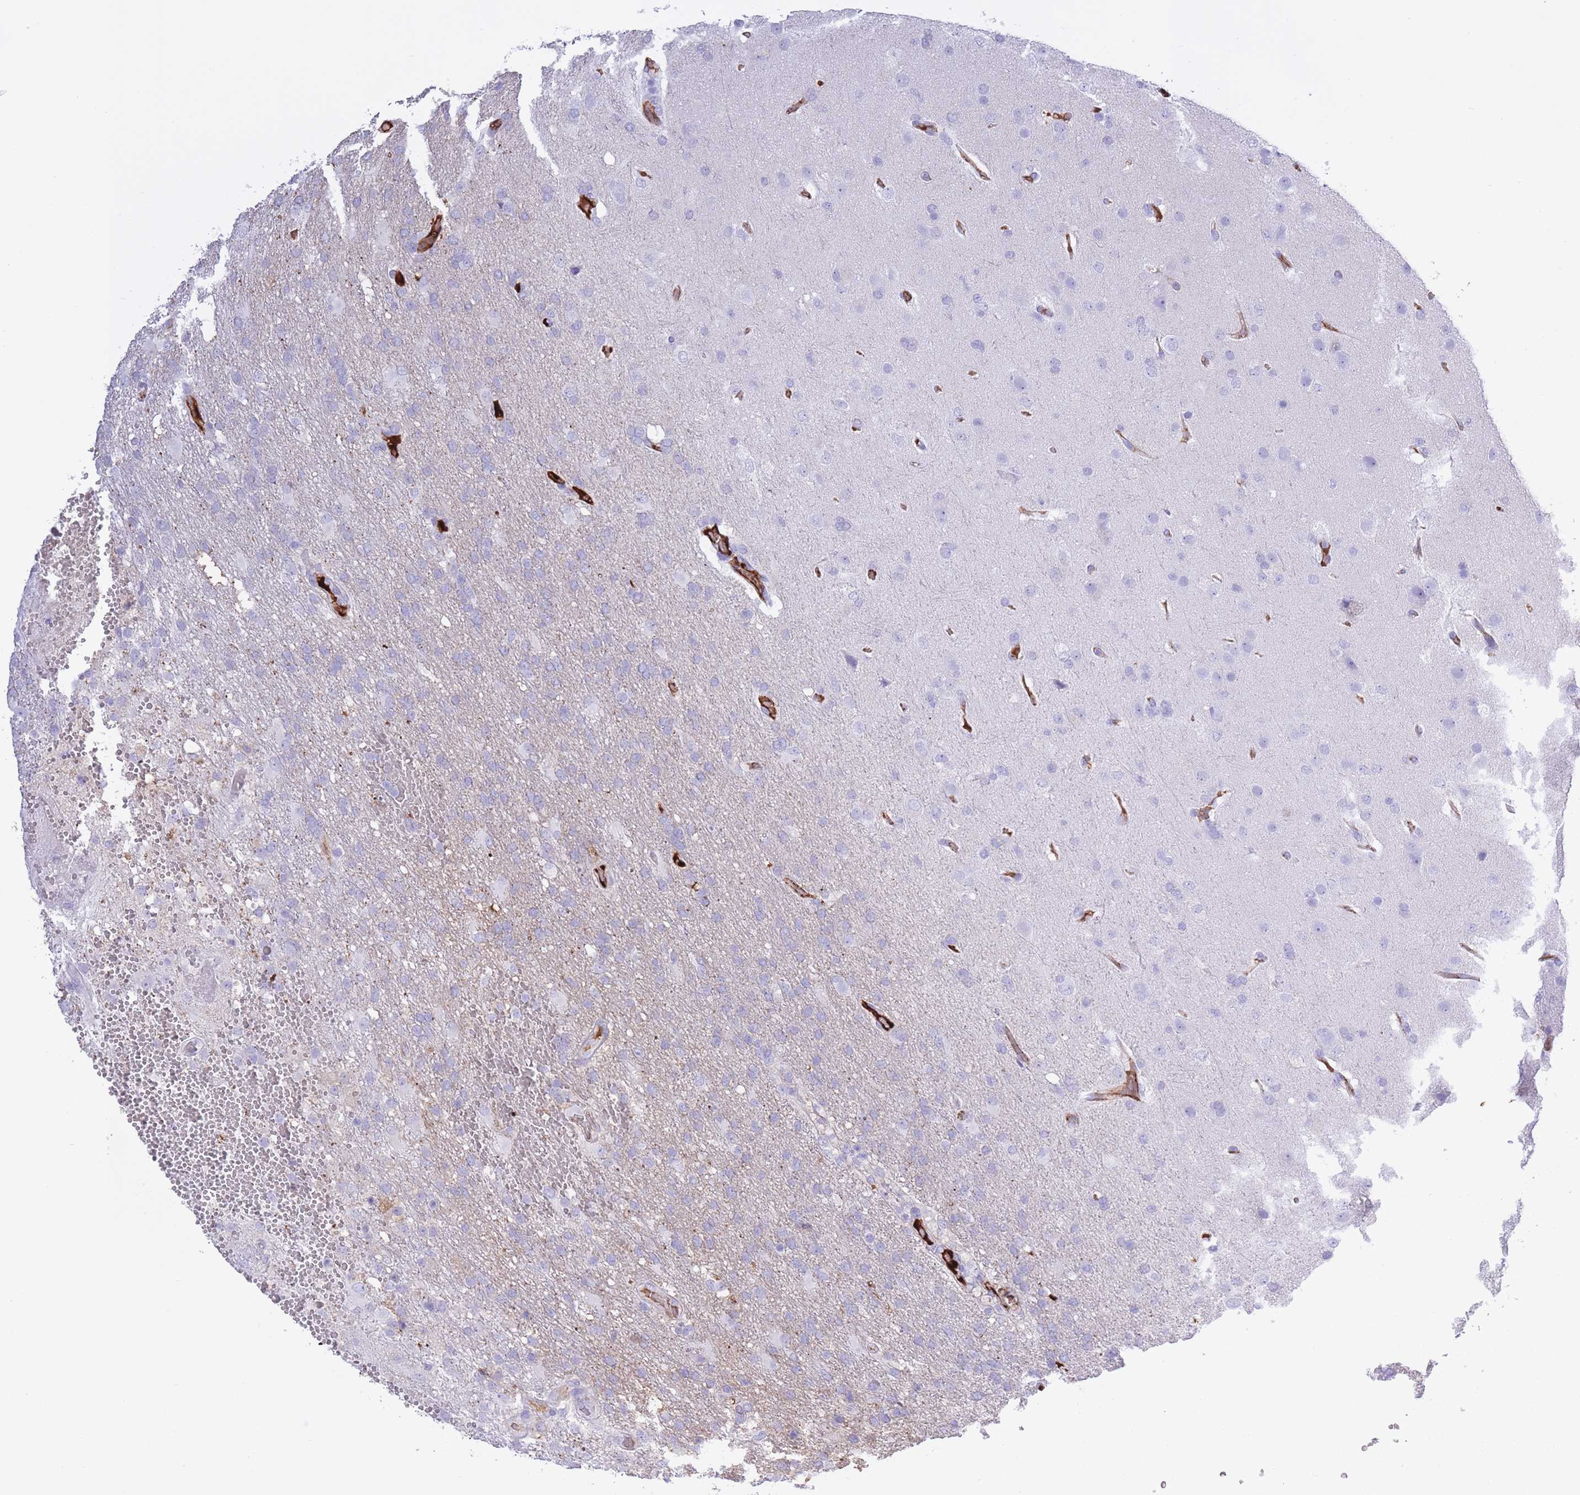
{"staining": {"intensity": "negative", "quantity": "none", "location": "none"}, "tissue": "glioma", "cell_type": "Tumor cells", "image_type": "cancer", "snomed": [{"axis": "morphology", "description": "Glioma, malignant, High grade"}, {"axis": "topography", "description": "Brain"}], "caption": "This is an IHC photomicrograph of glioma. There is no positivity in tumor cells.", "gene": "AP3S2", "patient": {"sex": "female", "age": 74}}